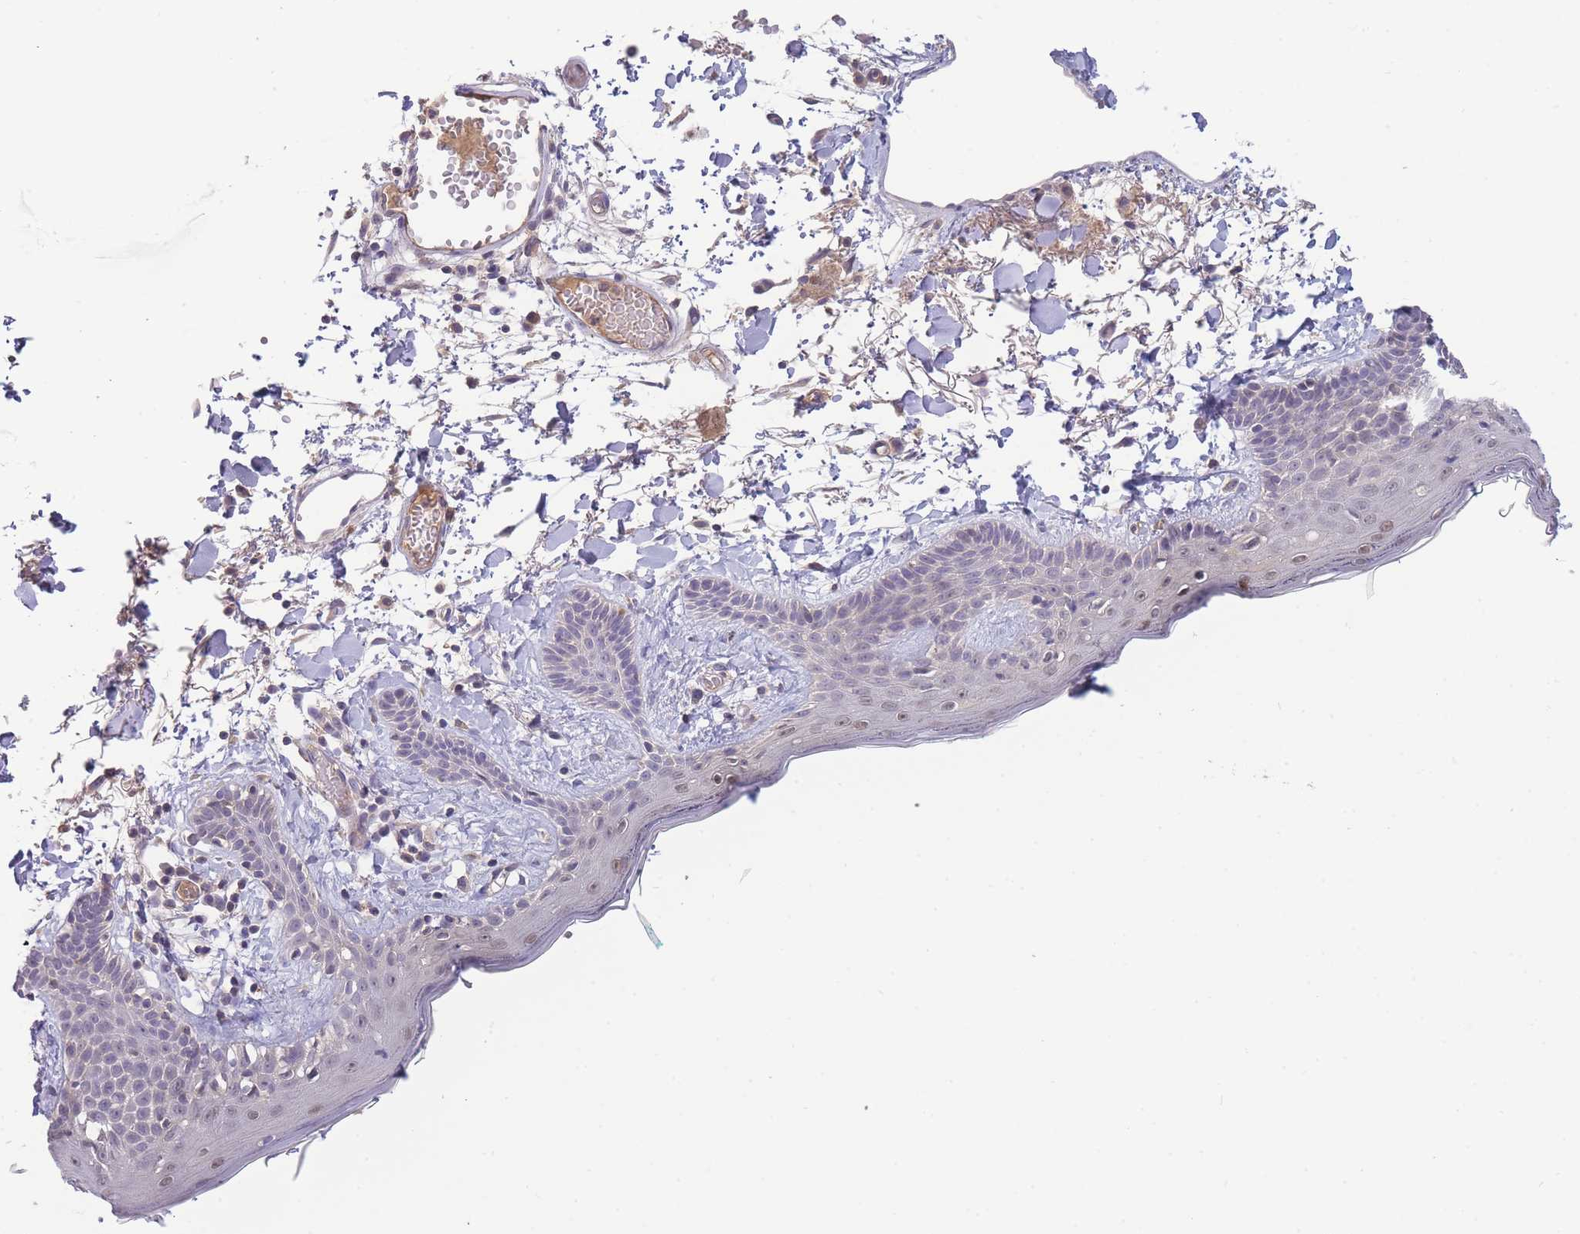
{"staining": {"intensity": "weak", "quantity": "25%-75%", "location": "cytoplasmic/membranous"}, "tissue": "skin", "cell_type": "Fibroblasts", "image_type": "normal", "snomed": [{"axis": "morphology", "description": "Normal tissue, NOS"}, {"axis": "topography", "description": "Skin"}], "caption": "Weak cytoplasmic/membranous expression for a protein is identified in about 25%-75% of fibroblasts of normal skin using IHC.", "gene": "NDUFAF5", "patient": {"sex": "male", "age": 79}}